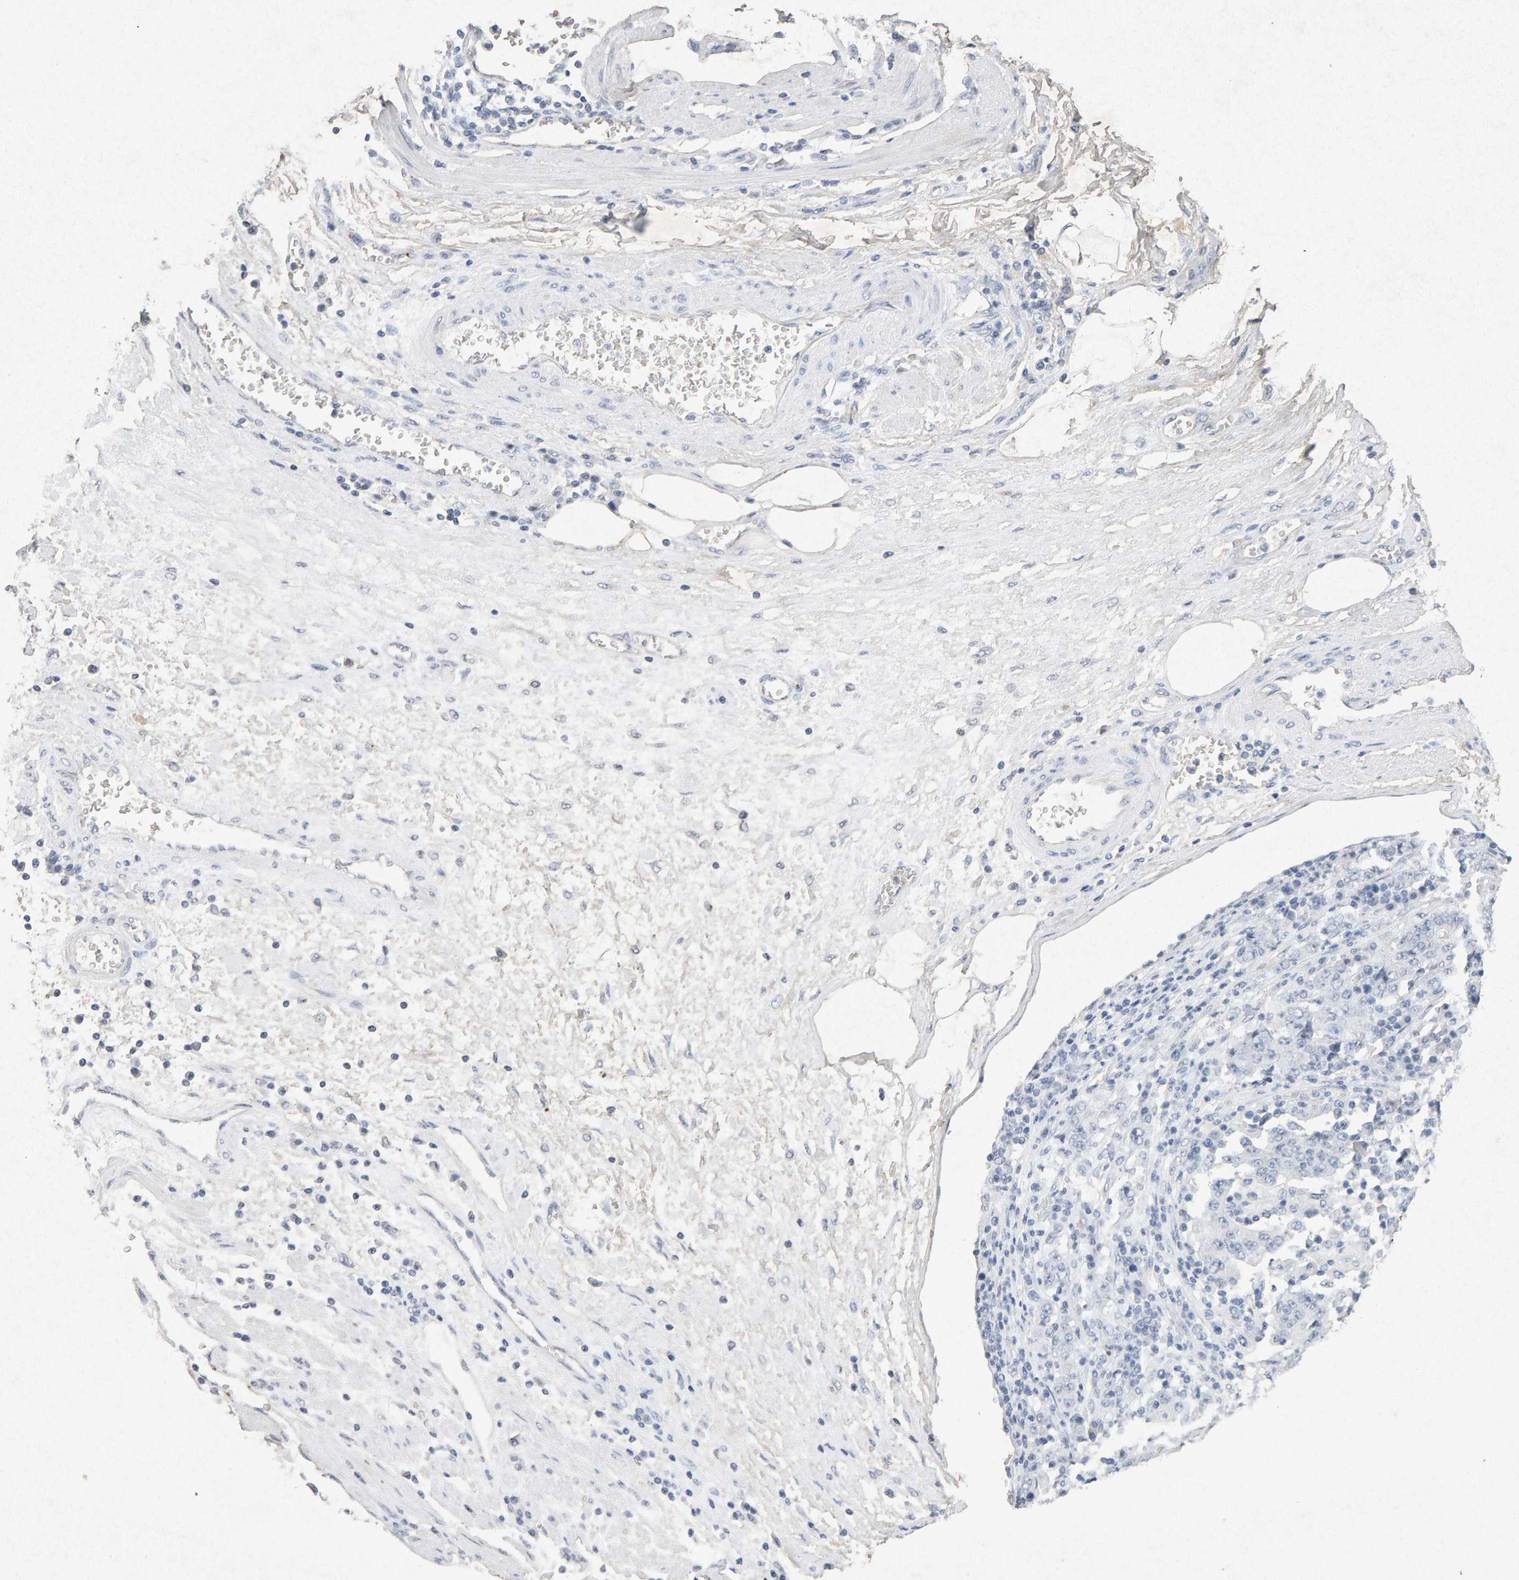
{"staining": {"intensity": "negative", "quantity": "none", "location": "none"}, "tissue": "stomach cancer", "cell_type": "Tumor cells", "image_type": "cancer", "snomed": [{"axis": "morphology", "description": "Normal tissue, NOS"}, {"axis": "morphology", "description": "Adenocarcinoma, NOS"}, {"axis": "topography", "description": "Stomach, upper"}, {"axis": "topography", "description": "Stomach"}], "caption": "The histopathology image exhibits no significant staining in tumor cells of stomach adenocarcinoma. The staining is performed using DAB (3,3'-diaminobenzidine) brown chromogen with nuclei counter-stained in using hematoxylin.", "gene": "PTPRM", "patient": {"sex": "male", "age": 59}}